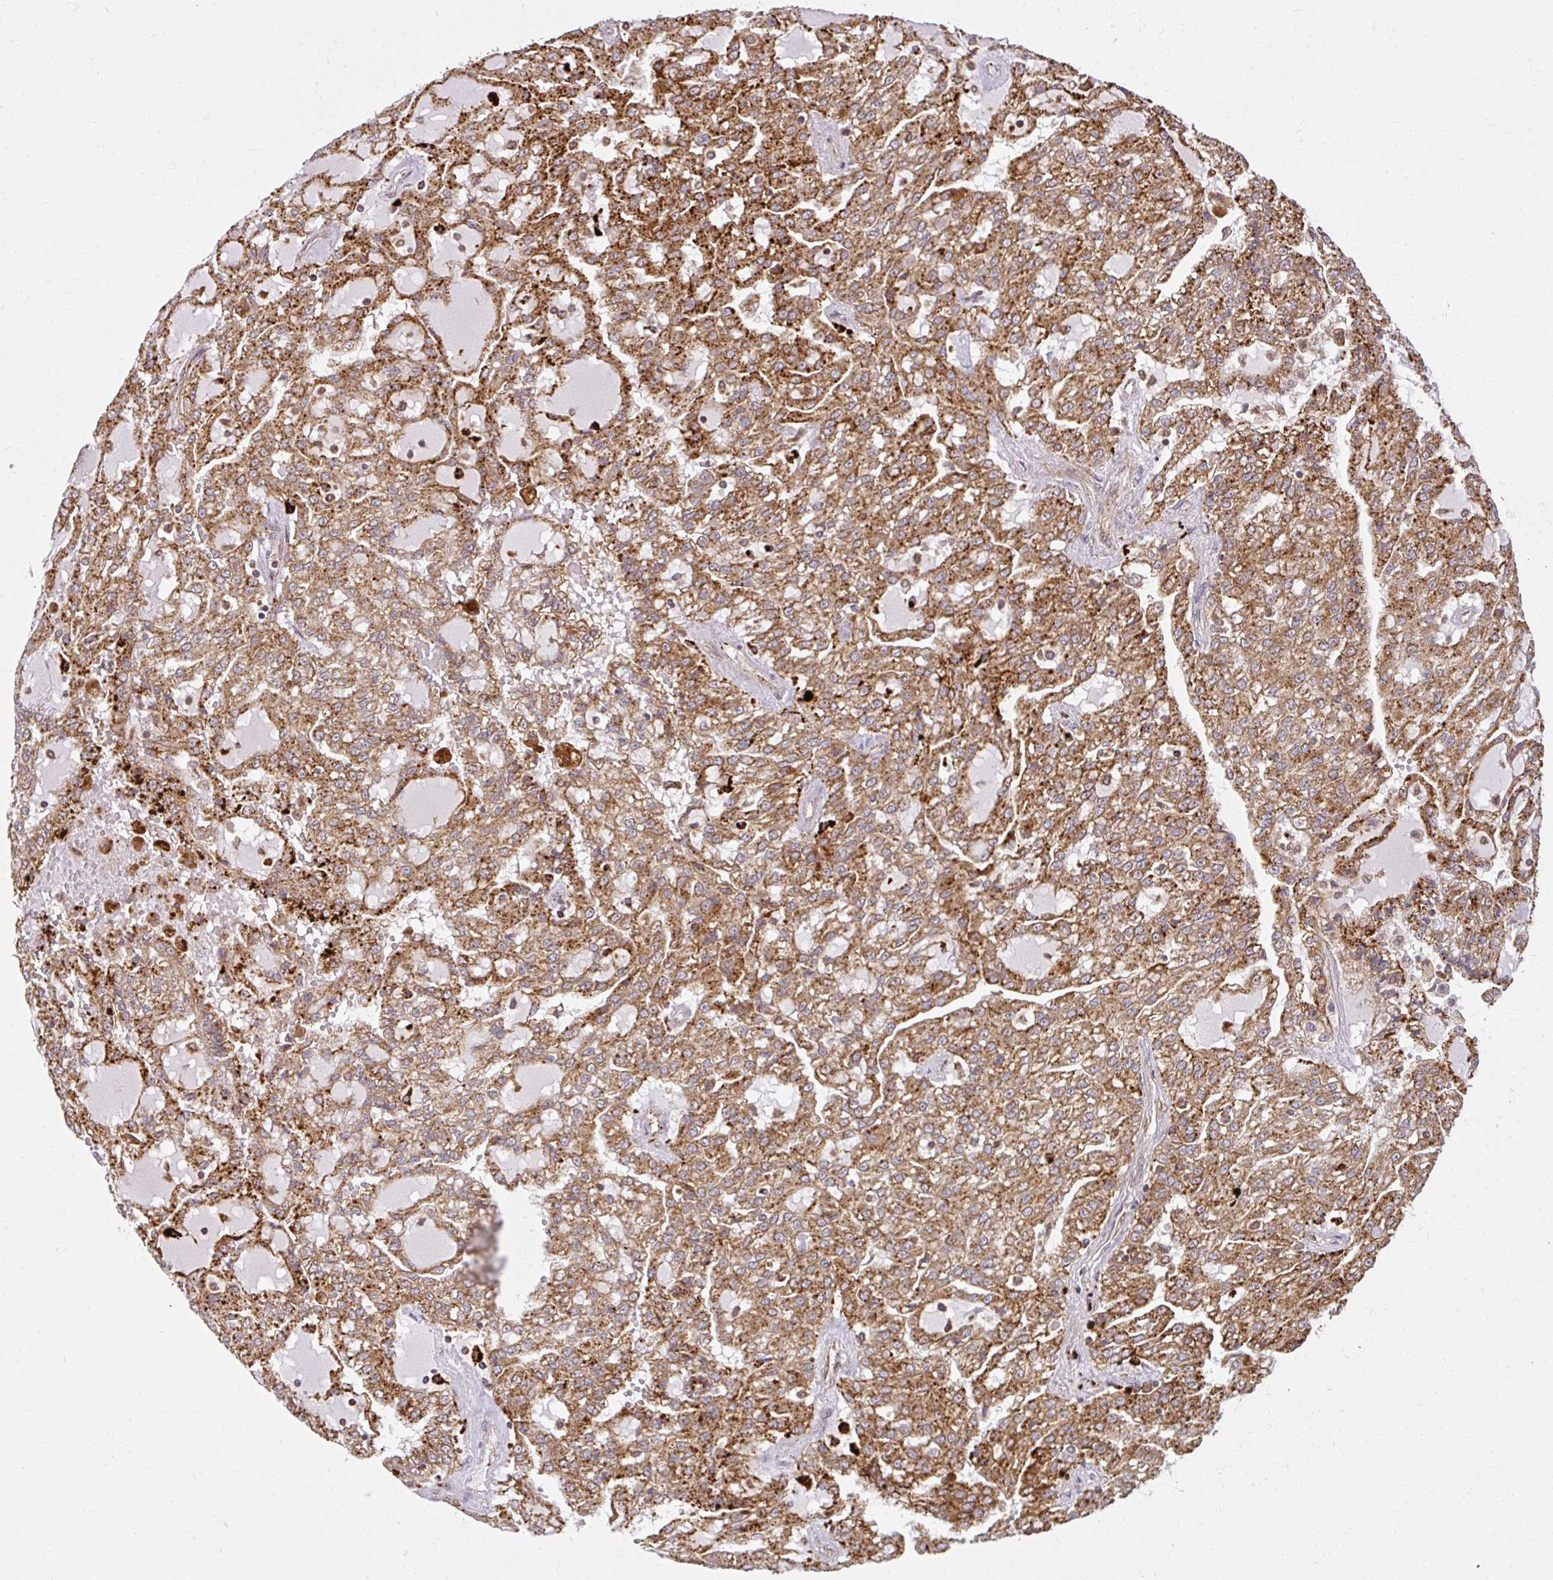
{"staining": {"intensity": "strong", "quantity": ">75%", "location": "cytoplasmic/membranous"}, "tissue": "renal cancer", "cell_type": "Tumor cells", "image_type": "cancer", "snomed": [{"axis": "morphology", "description": "Adenocarcinoma, NOS"}, {"axis": "topography", "description": "Kidney"}], "caption": "High-magnification brightfield microscopy of adenocarcinoma (renal) stained with DAB (3,3'-diaminobenzidine) (brown) and counterstained with hematoxylin (blue). tumor cells exhibit strong cytoplasmic/membranous positivity is appreciated in about>75% of cells. Using DAB (brown) and hematoxylin (blue) stains, captured at high magnification using brightfield microscopy.", "gene": "GNS", "patient": {"sex": "male", "age": 63}}